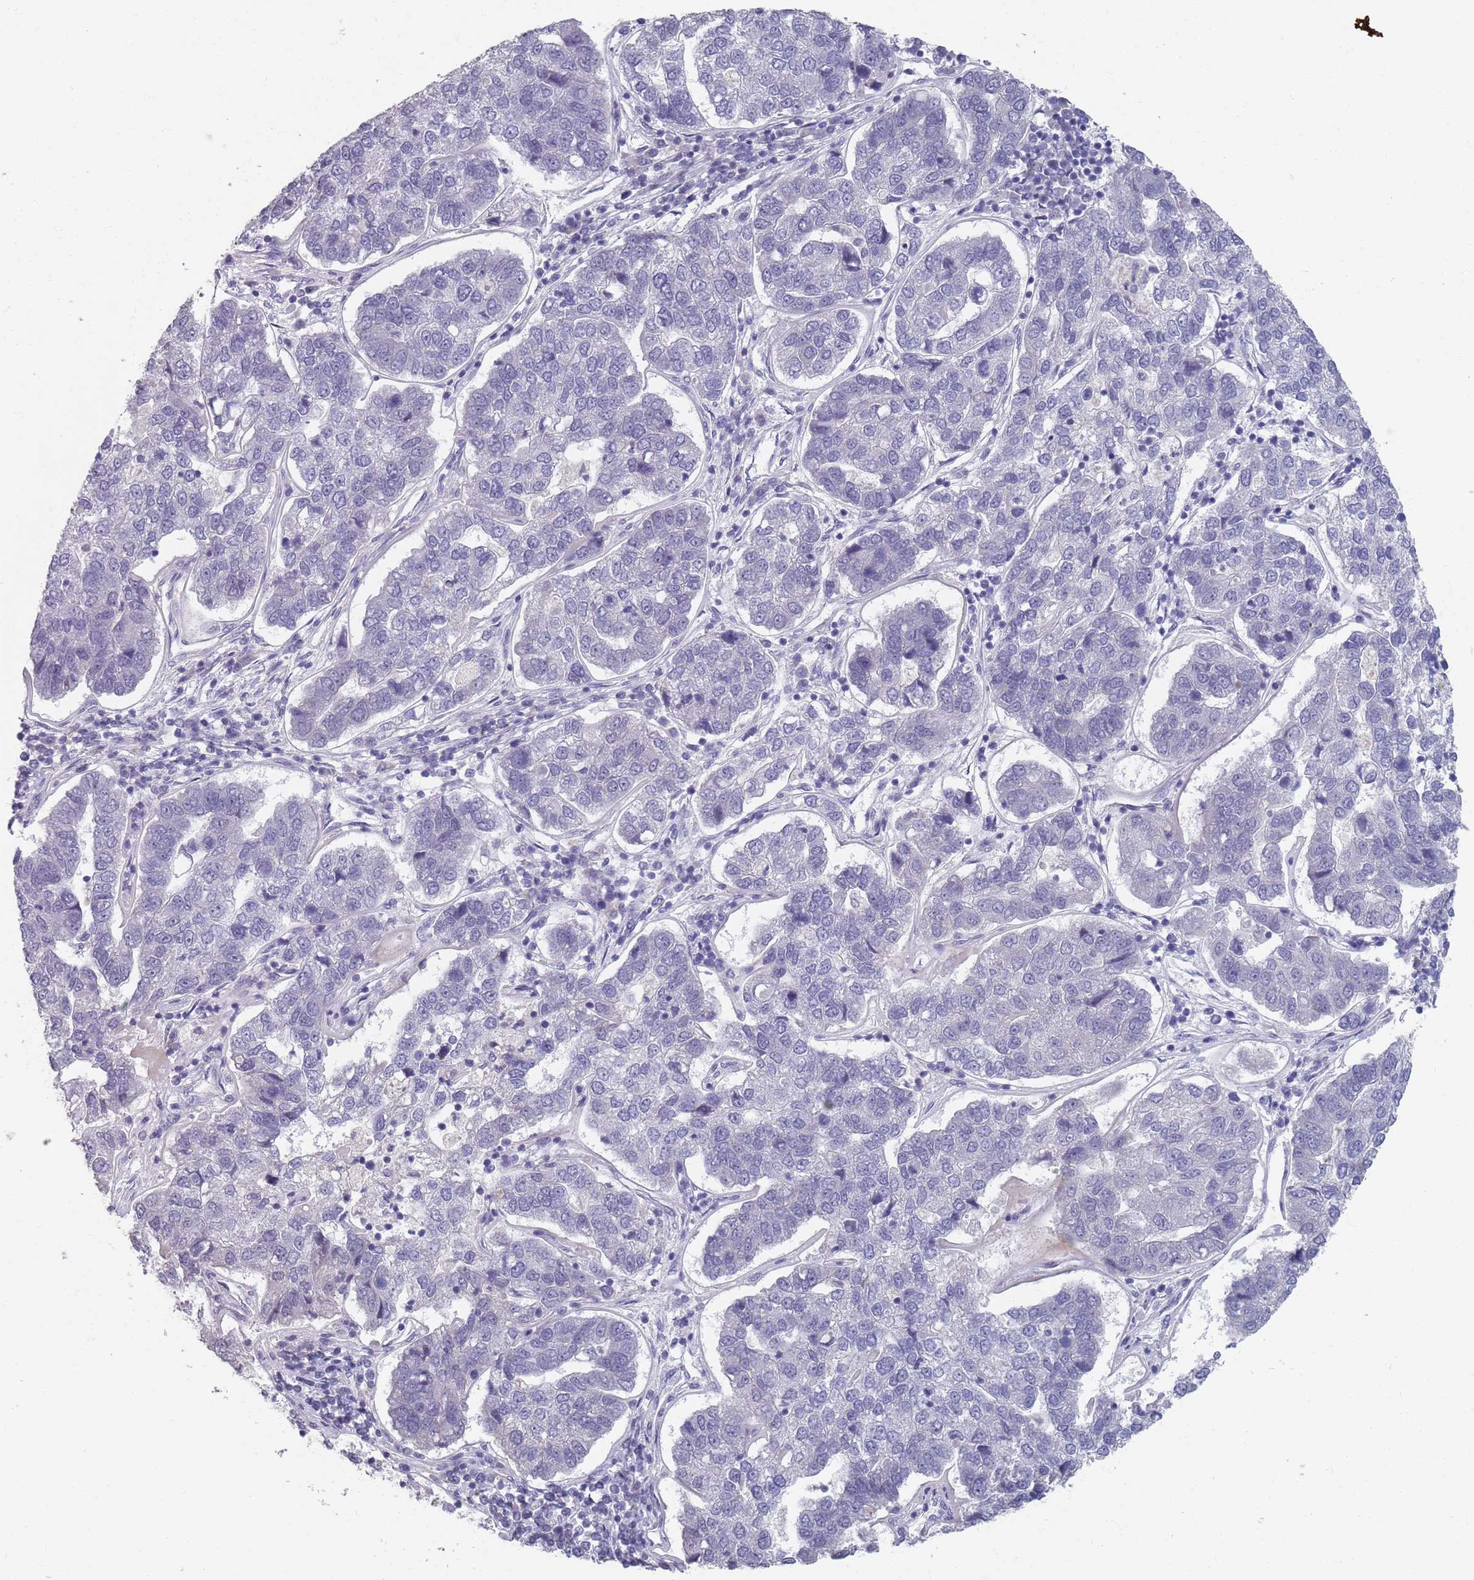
{"staining": {"intensity": "negative", "quantity": "none", "location": "none"}, "tissue": "pancreatic cancer", "cell_type": "Tumor cells", "image_type": "cancer", "snomed": [{"axis": "morphology", "description": "Adenocarcinoma, NOS"}, {"axis": "topography", "description": "Pancreas"}], "caption": "Adenocarcinoma (pancreatic) was stained to show a protein in brown. There is no significant staining in tumor cells. (DAB immunohistochemistry (IHC) visualized using brightfield microscopy, high magnification).", "gene": "SAMD1", "patient": {"sex": "female", "age": 61}}